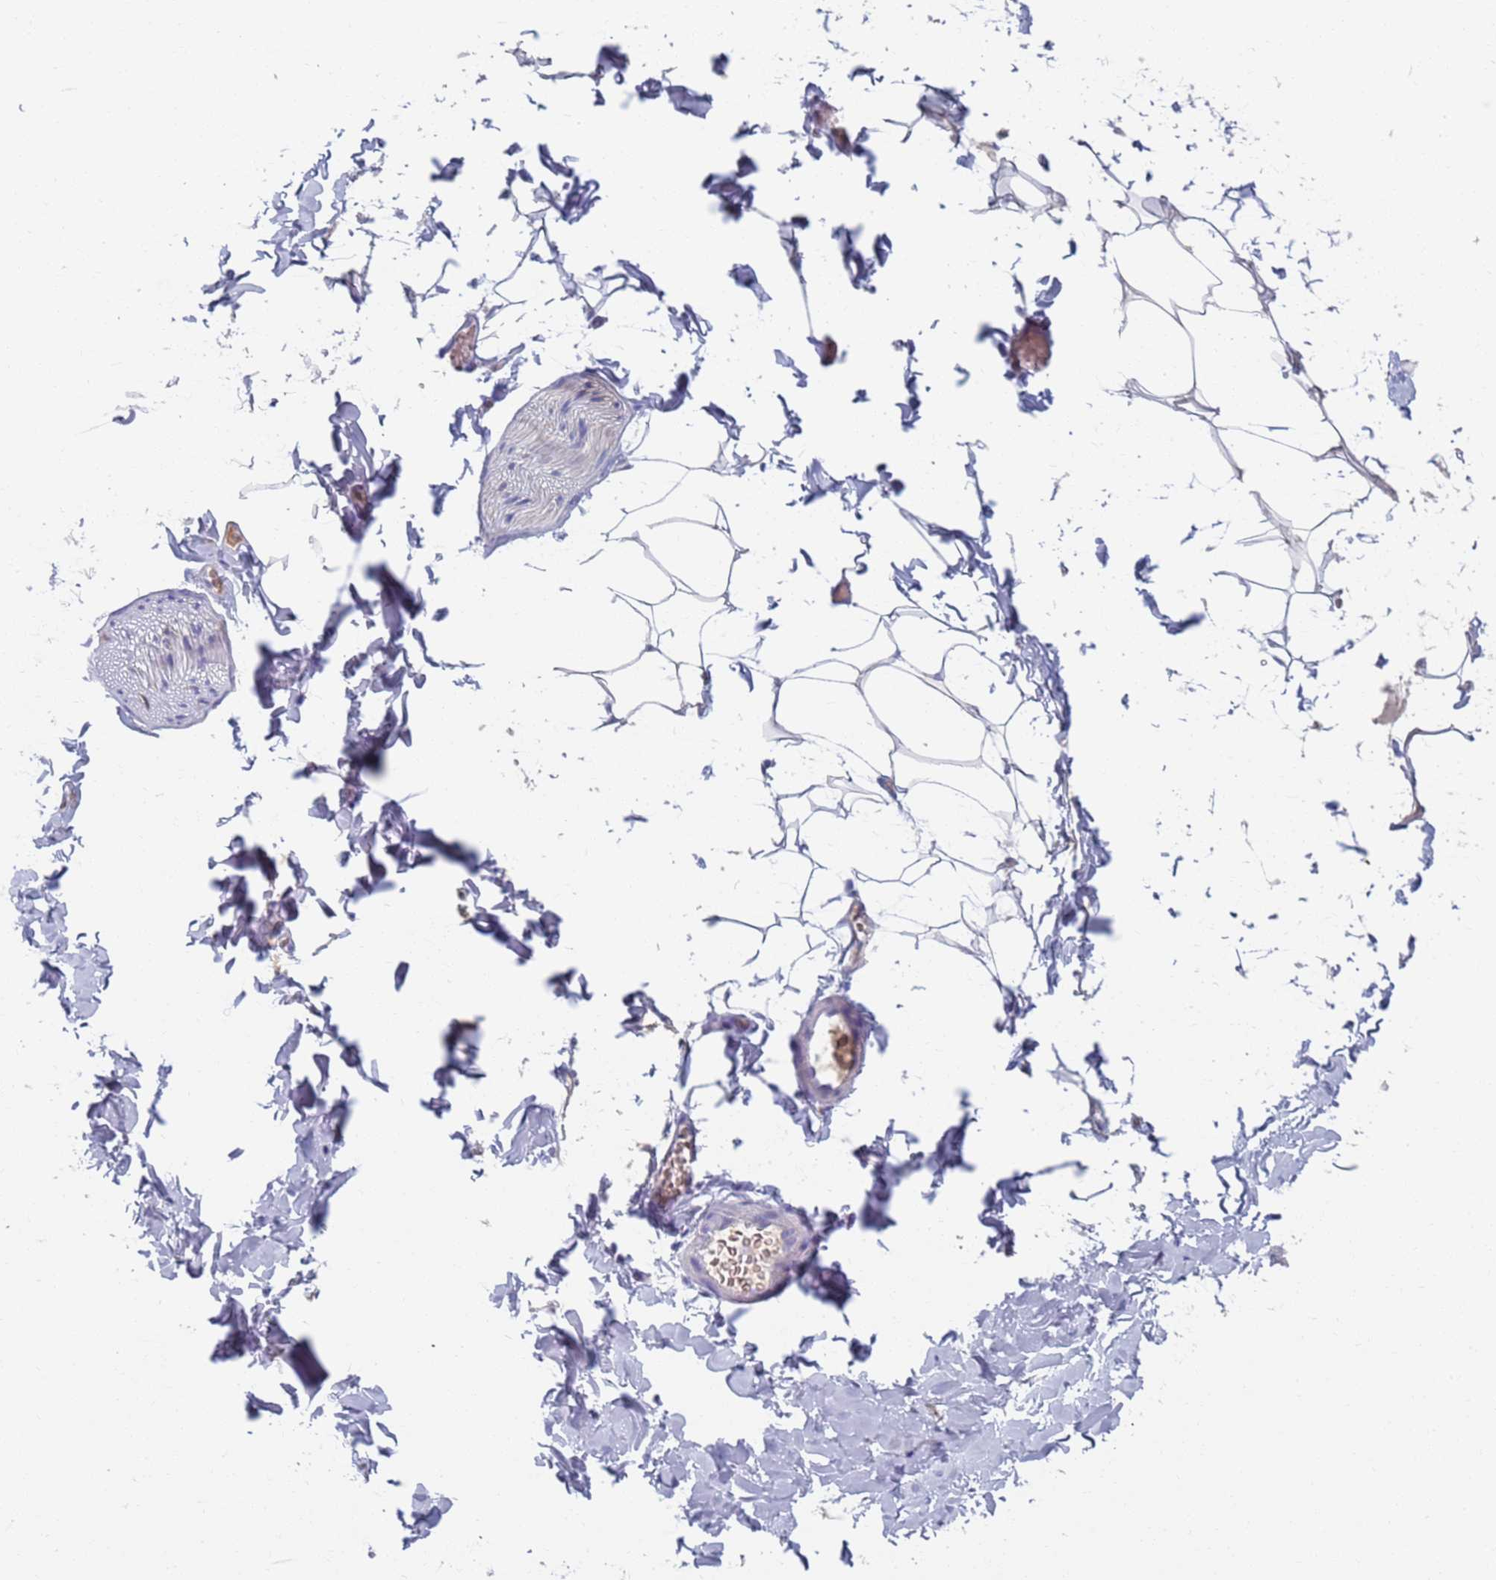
{"staining": {"intensity": "weak", "quantity": ">75%", "location": "cytoplasmic/membranous"}, "tissue": "adipose tissue", "cell_type": "Adipocytes", "image_type": "normal", "snomed": [{"axis": "morphology", "description": "Normal tissue, NOS"}, {"axis": "topography", "description": "Gallbladder"}, {"axis": "topography", "description": "Peripheral nerve tissue"}], "caption": "Weak cytoplasmic/membranous protein expression is identified in approximately >75% of adipocytes in adipose tissue. Ihc stains the protein in brown and the nuclei are stained blue.", "gene": "MRPL22", "patient": {"sex": "male", "age": 38}}